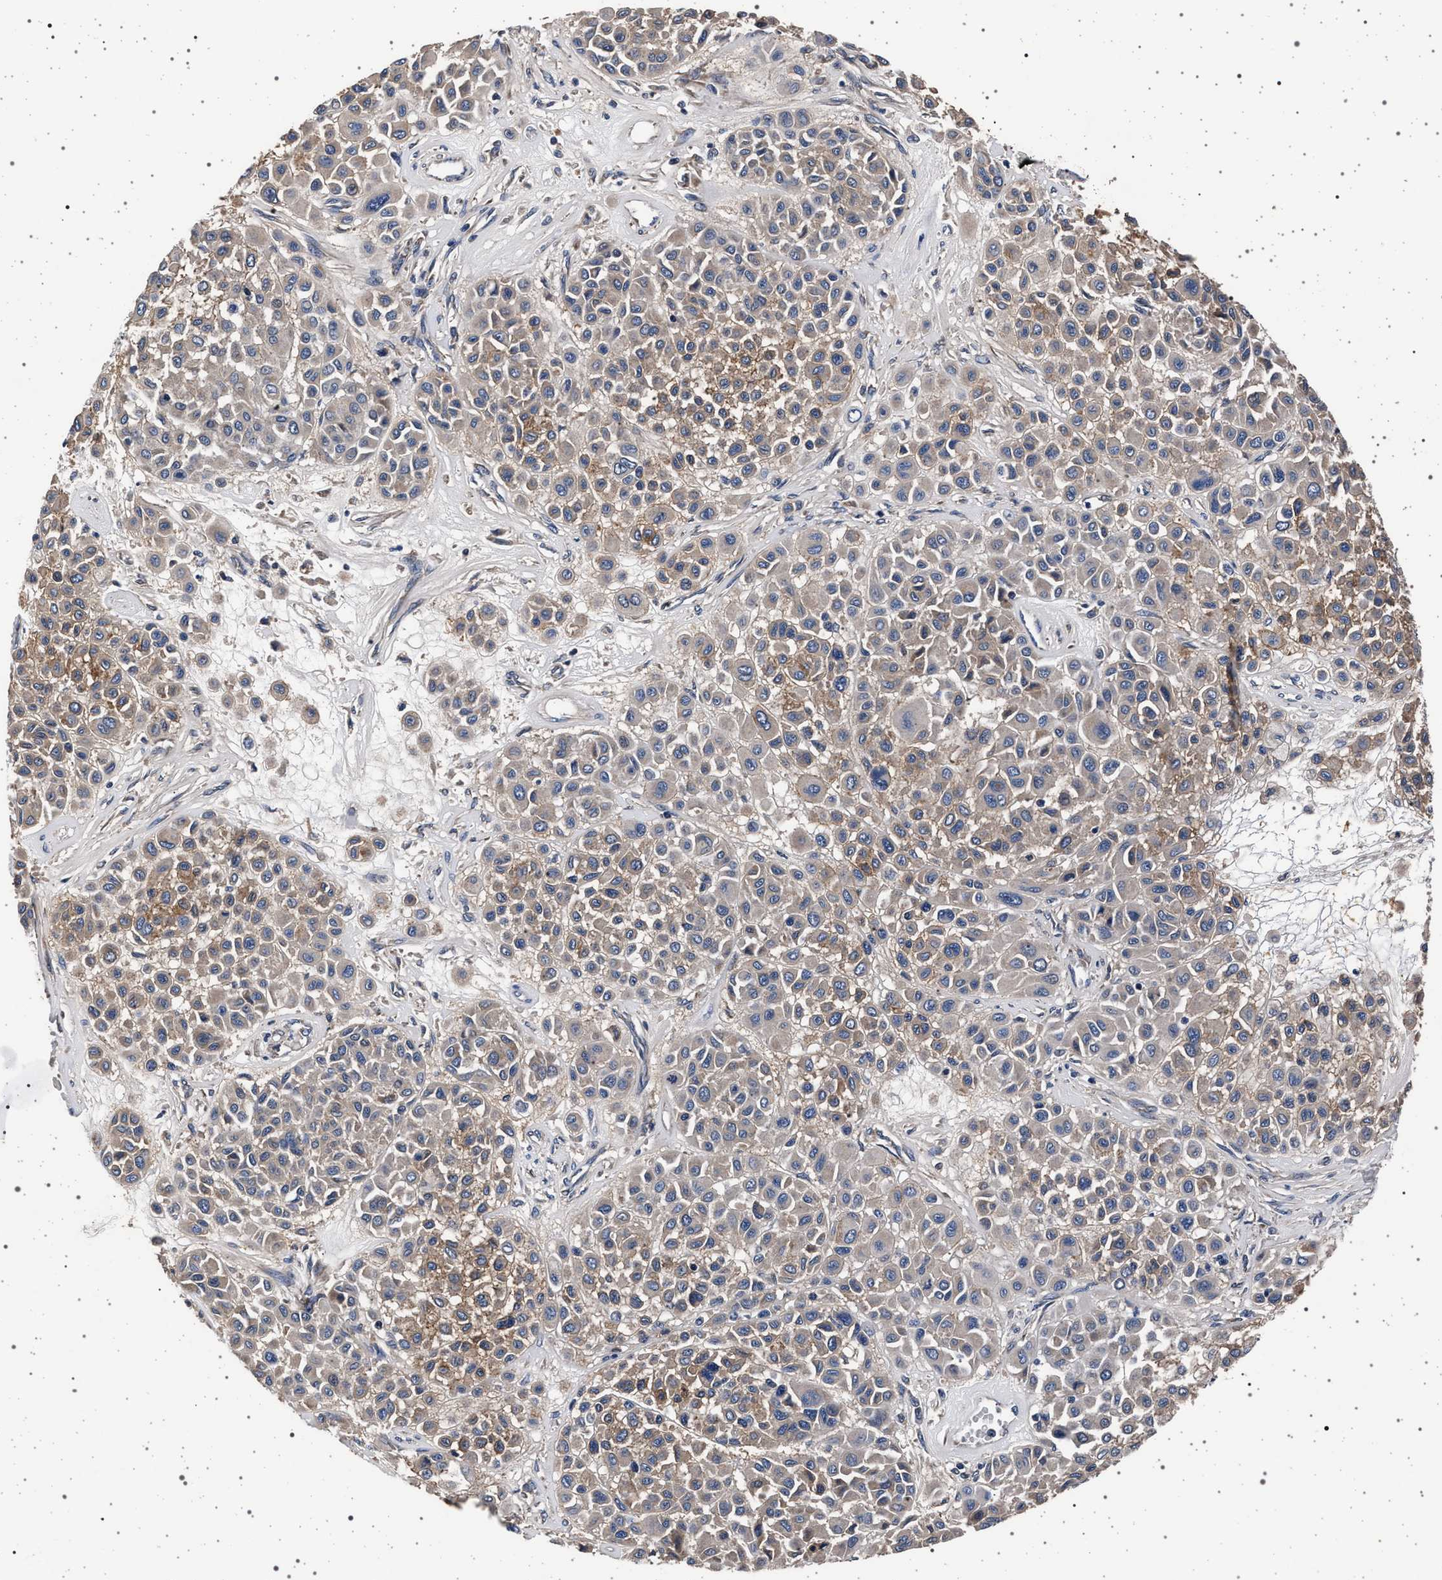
{"staining": {"intensity": "weak", "quantity": ">75%", "location": "cytoplasmic/membranous"}, "tissue": "melanoma", "cell_type": "Tumor cells", "image_type": "cancer", "snomed": [{"axis": "morphology", "description": "Malignant melanoma, Metastatic site"}, {"axis": "topography", "description": "Soft tissue"}], "caption": "Malignant melanoma (metastatic site) stained with a protein marker reveals weak staining in tumor cells.", "gene": "MAP3K2", "patient": {"sex": "male", "age": 41}}